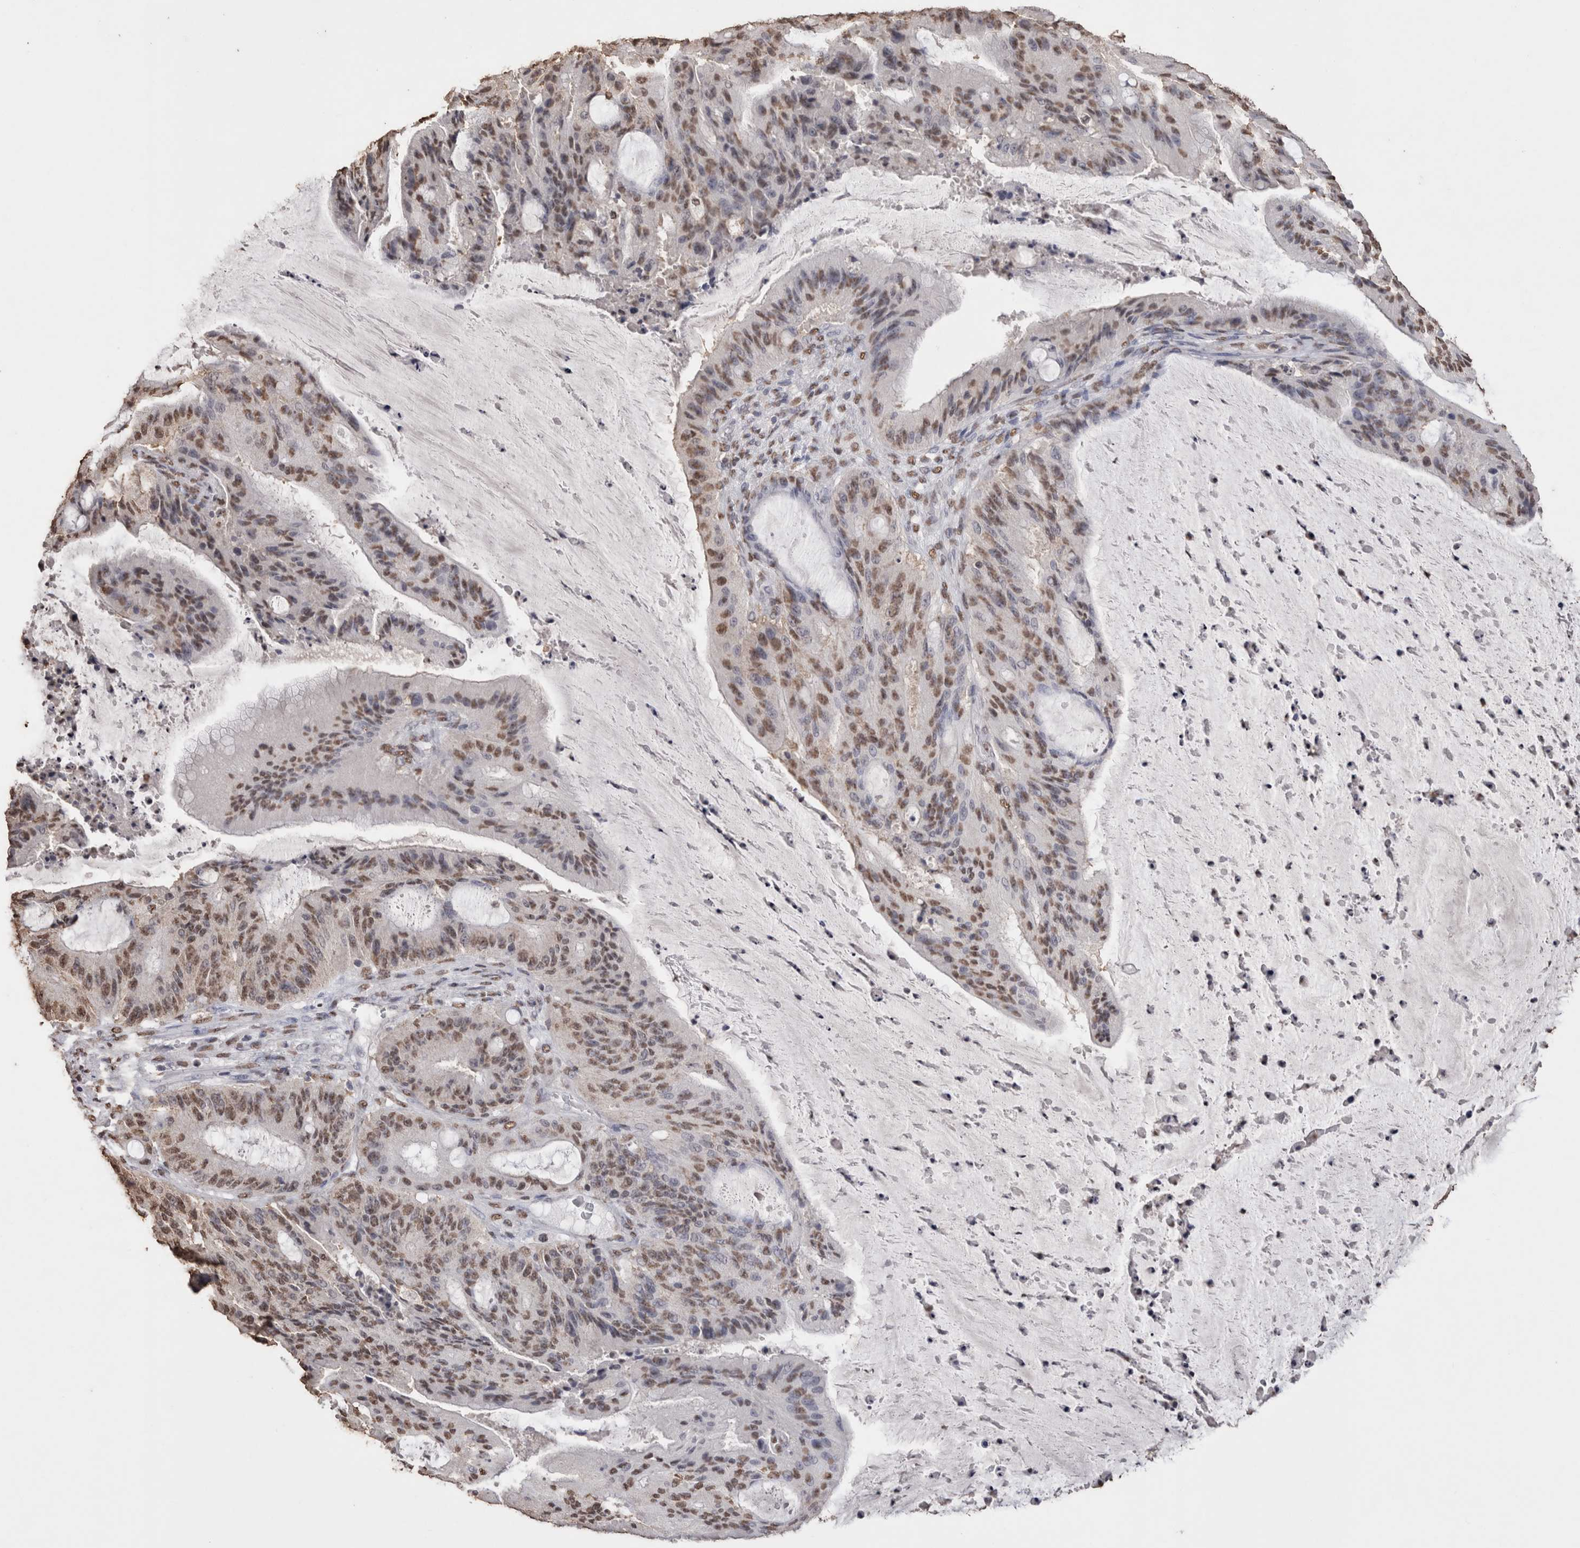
{"staining": {"intensity": "moderate", "quantity": ">75%", "location": "nuclear"}, "tissue": "liver cancer", "cell_type": "Tumor cells", "image_type": "cancer", "snomed": [{"axis": "morphology", "description": "Normal tissue, NOS"}, {"axis": "morphology", "description": "Cholangiocarcinoma"}, {"axis": "topography", "description": "Liver"}, {"axis": "topography", "description": "Peripheral nerve tissue"}], "caption": "IHC (DAB (3,3'-diaminobenzidine)) staining of human liver cholangiocarcinoma reveals moderate nuclear protein positivity in about >75% of tumor cells. The protein of interest is stained brown, and the nuclei are stained in blue (DAB (3,3'-diaminobenzidine) IHC with brightfield microscopy, high magnification).", "gene": "NTHL1", "patient": {"sex": "female", "age": 73}}